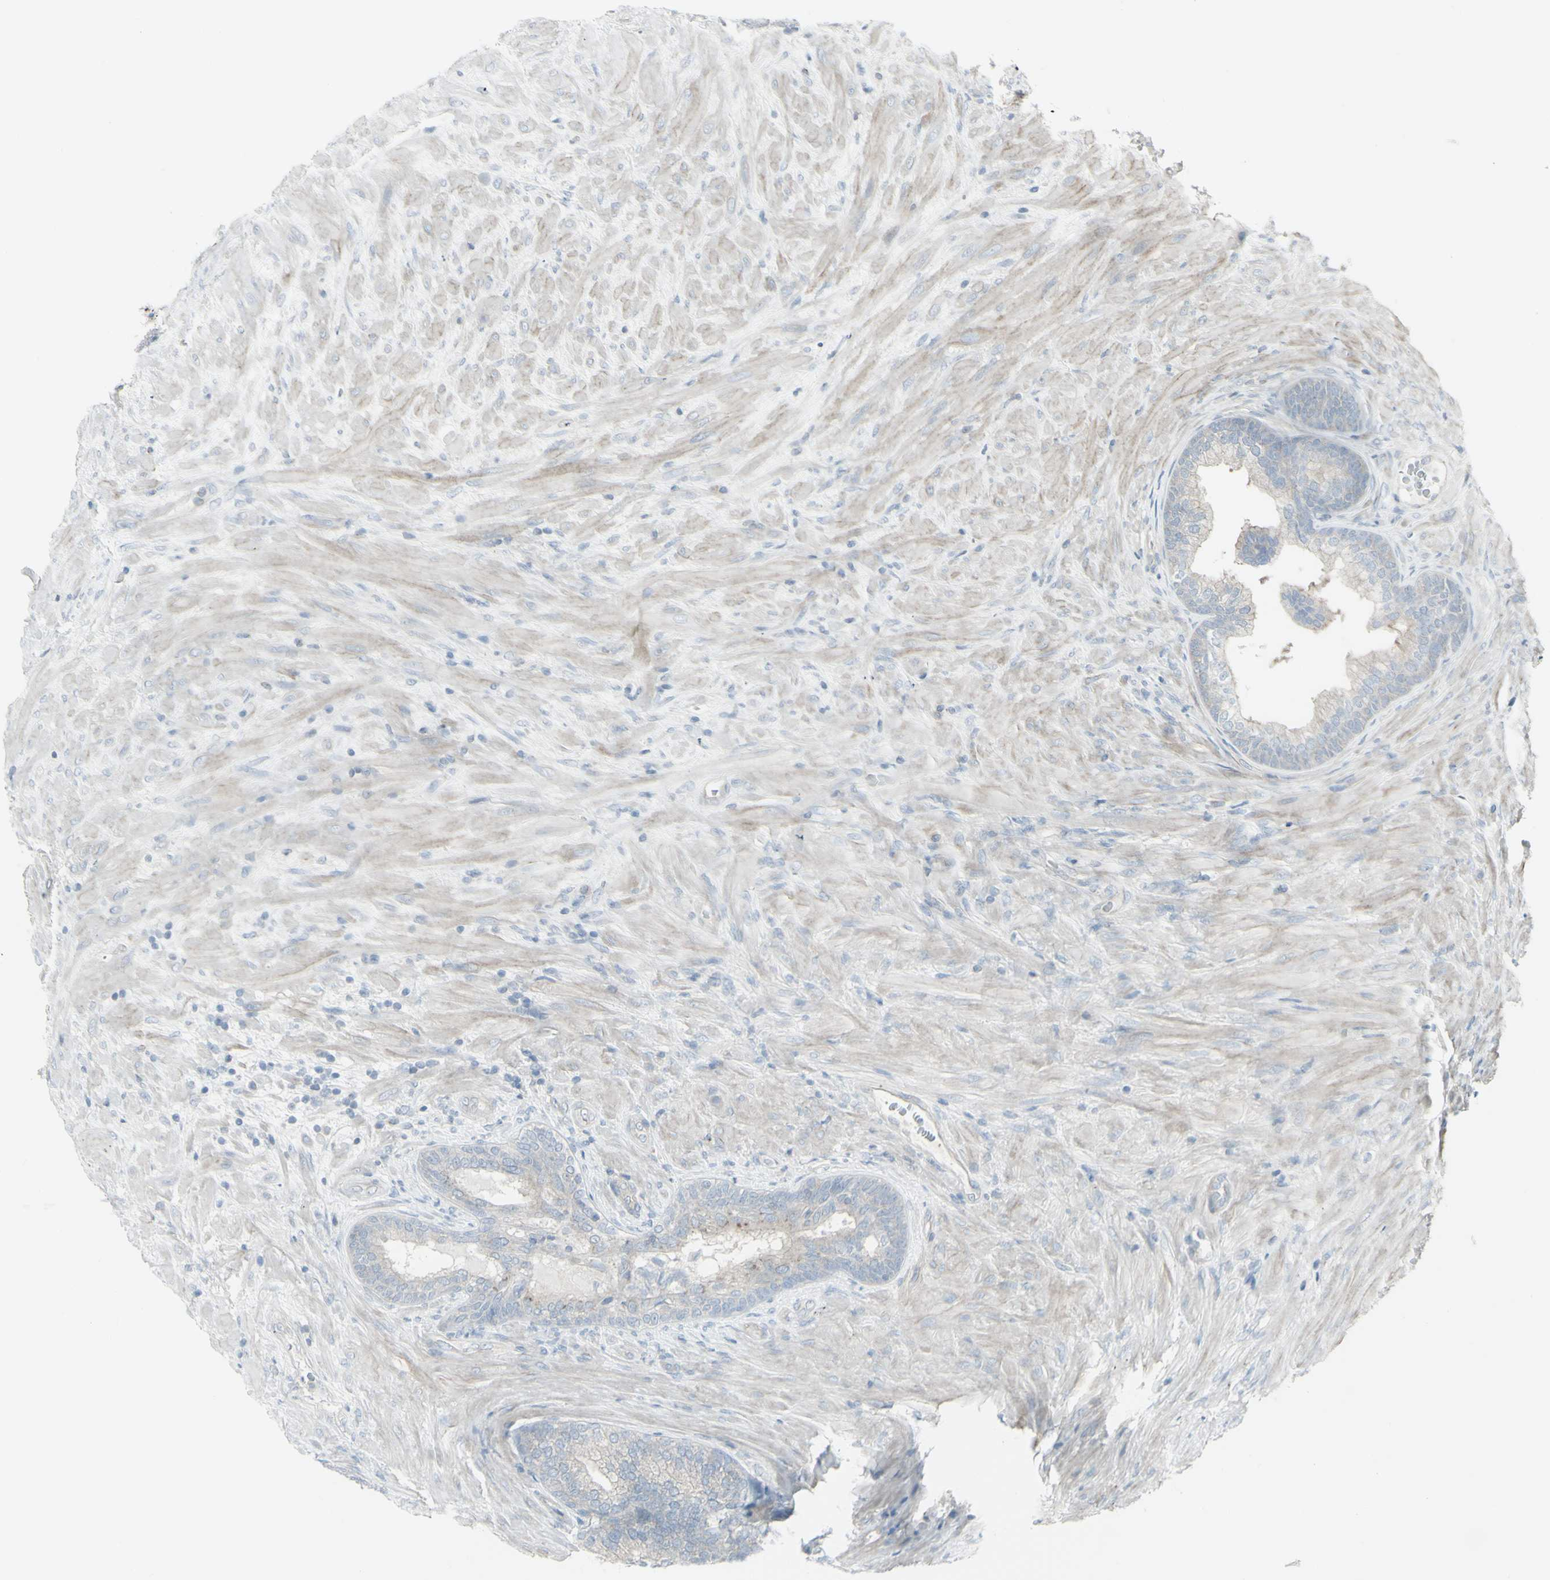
{"staining": {"intensity": "negative", "quantity": "none", "location": "none"}, "tissue": "prostate", "cell_type": "Glandular cells", "image_type": "normal", "snomed": [{"axis": "morphology", "description": "Normal tissue, NOS"}, {"axis": "topography", "description": "Prostate"}], "caption": "Micrograph shows no significant protein staining in glandular cells of benign prostate. (Stains: DAB (3,3'-diaminobenzidine) immunohistochemistry with hematoxylin counter stain, Microscopy: brightfield microscopy at high magnification).", "gene": "GALNT6", "patient": {"sex": "male", "age": 76}}